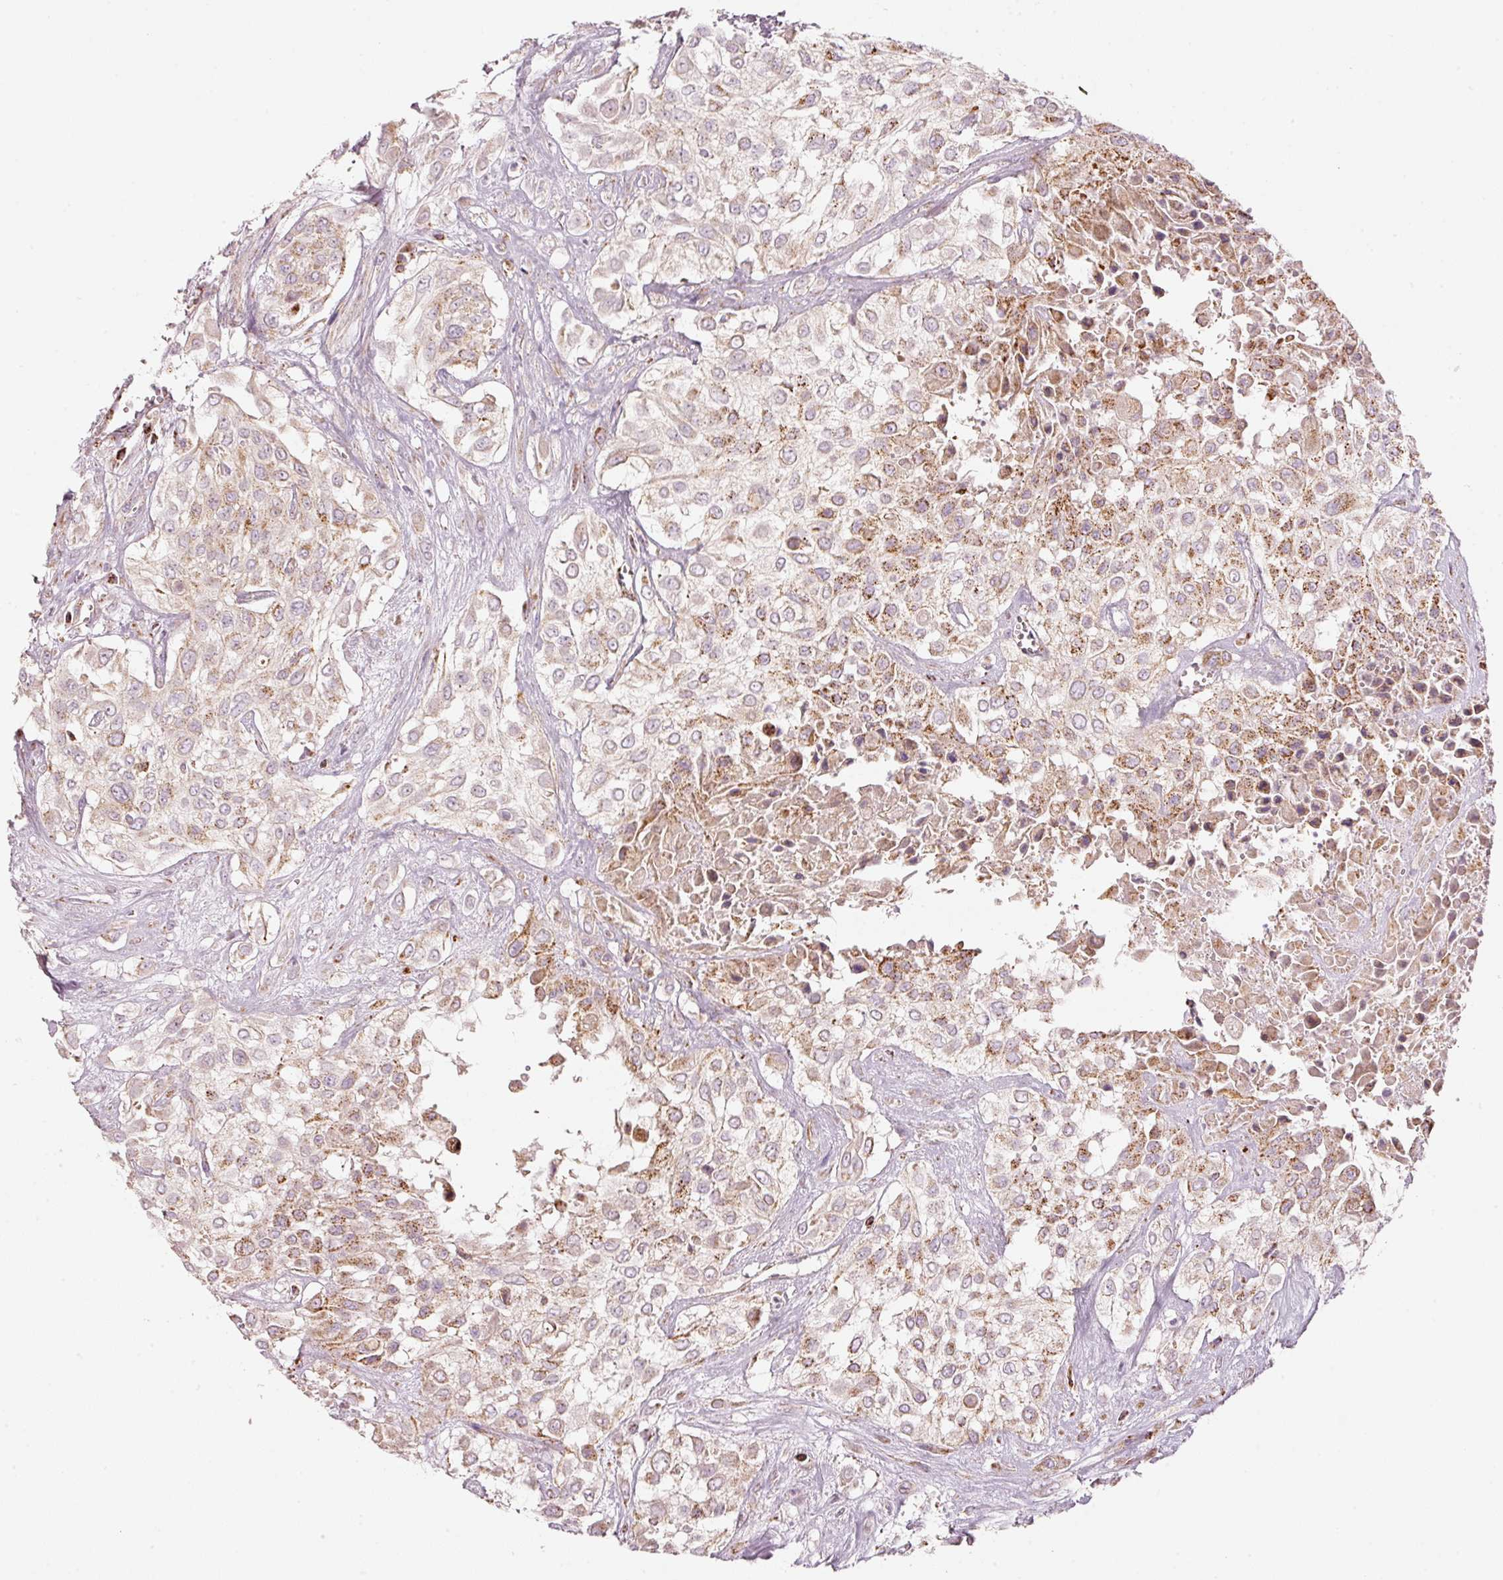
{"staining": {"intensity": "moderate", "quantity": "25%-75%", "location": "cytoplasmic/membranous"}, "tissue": "urothelial cancer", "cell_type": "Tumor cells", "image_type": "cancer", "snomed": [{"axis": "morphology", "description": "Urothelial carcinoma, High grade"}, {"axis": "topography", "description": "Urinary bladder"}], "caption": "This histopathology image reveals immunohistochemistry staining of high-grade urothelial carcinoma, with medium moderate cytoplasmic/membranous expression in approximately 25%-75% of tumor cells.", "gene": "C17orf98", "patient": {"sex": "male", "age": 57}}